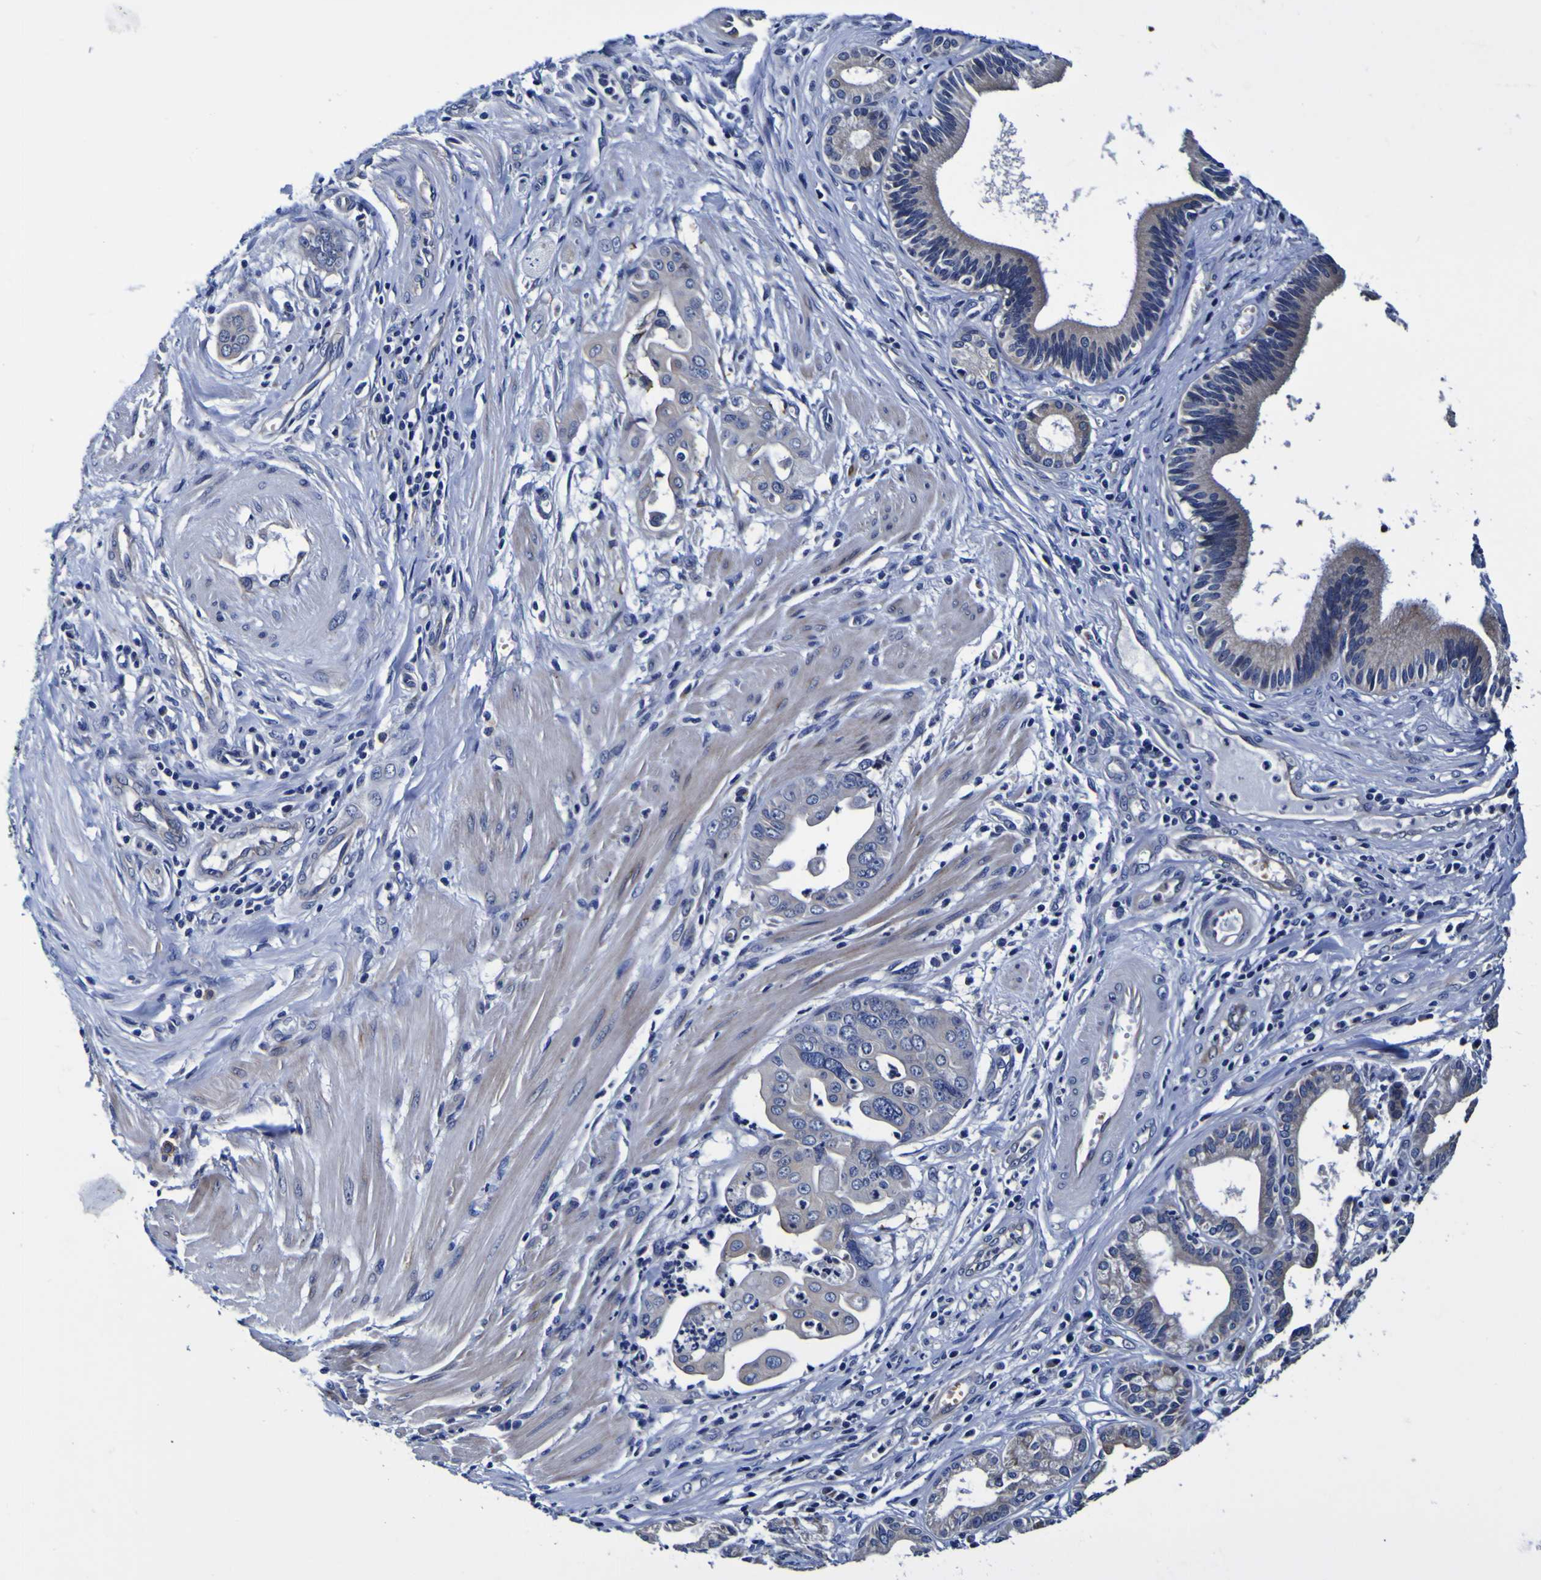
{"staining": {"intensity": "weak", "quantity": "25%-75%", "location": "cytoplasmic/membranous"}, "tissue": "pancreatic cancer", "cell_type": "Tumor cells", "image_type": "cancer", "snomed": [{"axis": "morphology", "description": "Adenocarcinoma, NOS"}, {"axis": "topography", "description": "Pancreas"}], "caption": "An image of pancreatic cancer stained for a protein reveals weak cytoplasmic/membranous brown staining in tumor cells.", "gene": "PDLIM4", "patient": {"sex": "female", "age": 75}}